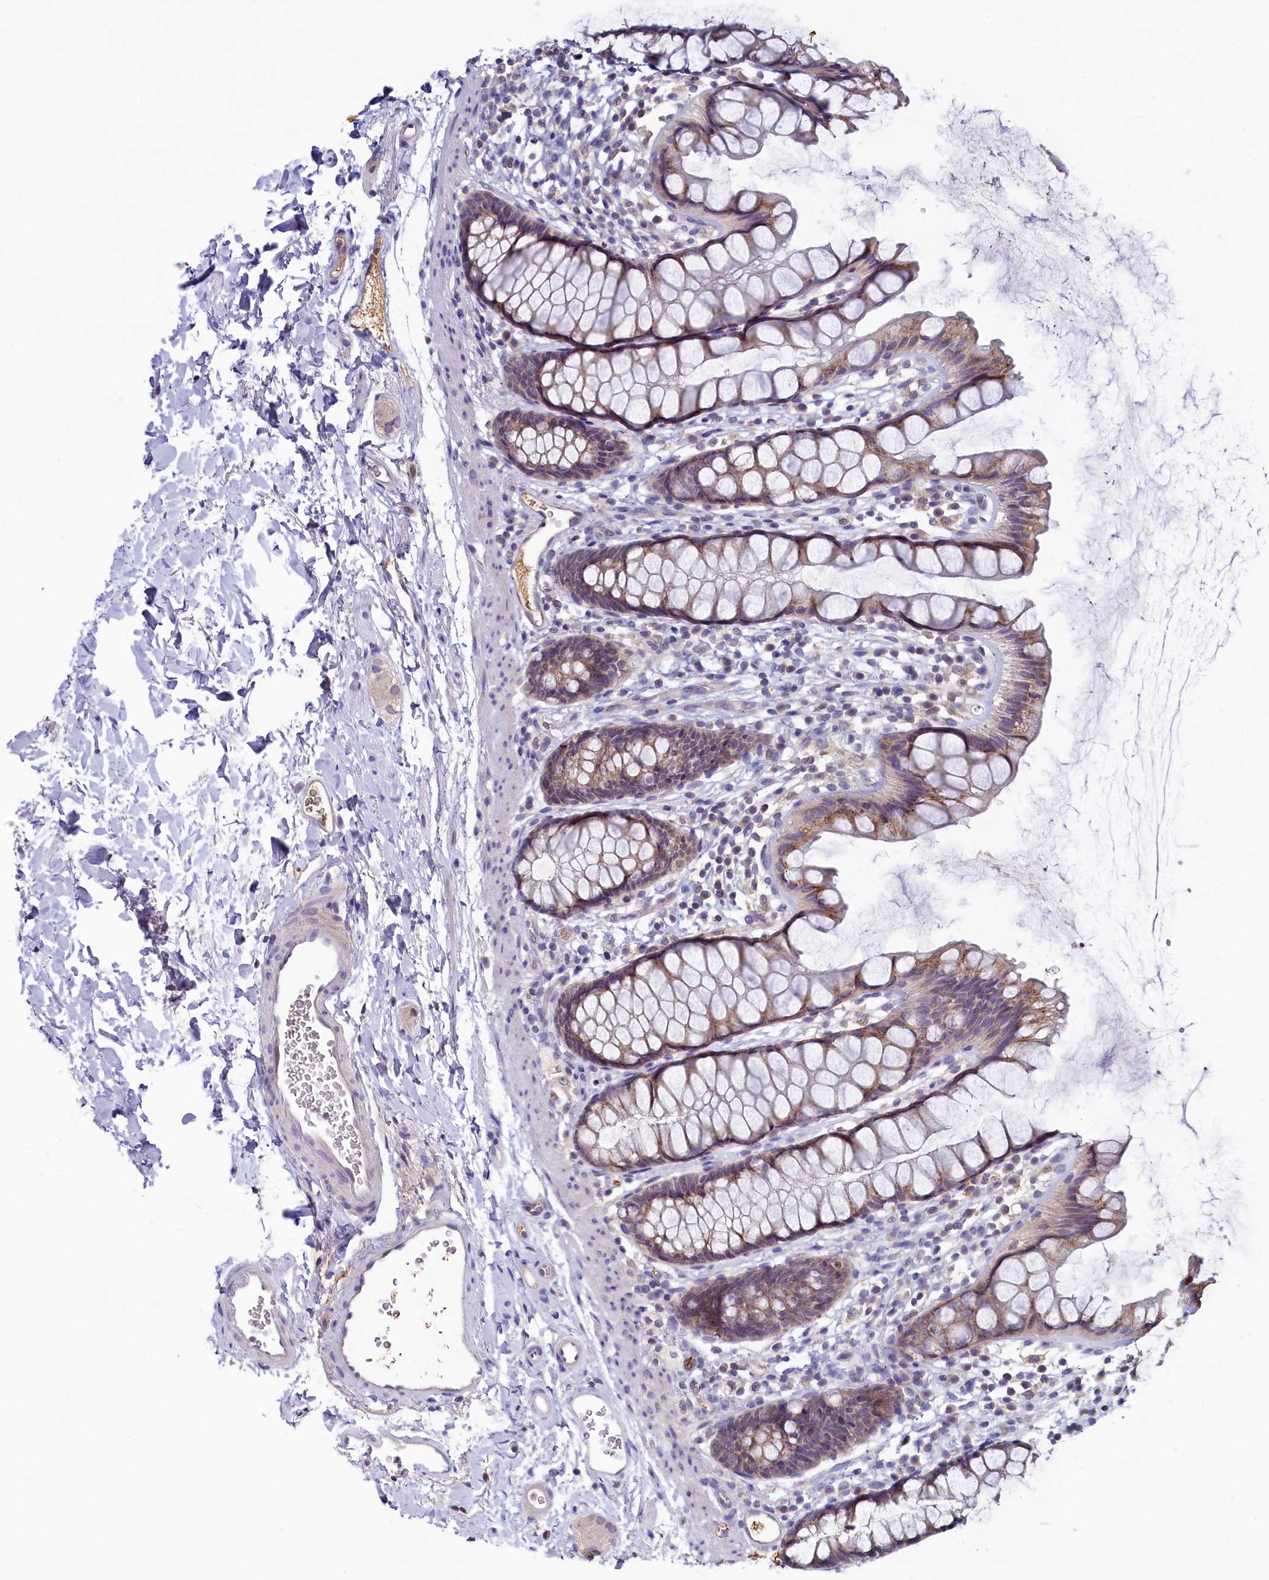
{"staining": {"intensity": "moderate", "quantity": ">75%", "location": "cytoplasmic/membranous"}, "tissue": "rectum", "cell_type": "Glandular cells", "image_type": "normal", "snomed": [{"axis": "morphology", "description": "Normal tissue, NOS"}, {"axis": "topography", "description": "Rectum"}], "caption": "Protein analysis of unremarkable rectum reveals moderate cytoplasmic/membranous staining in about >75% of glandular cells. (brown staining indicates protein expression, while blue staining denotes nuclei).", "gene": "SPINK9", "patient": {"sex": "female", "age": 65}}